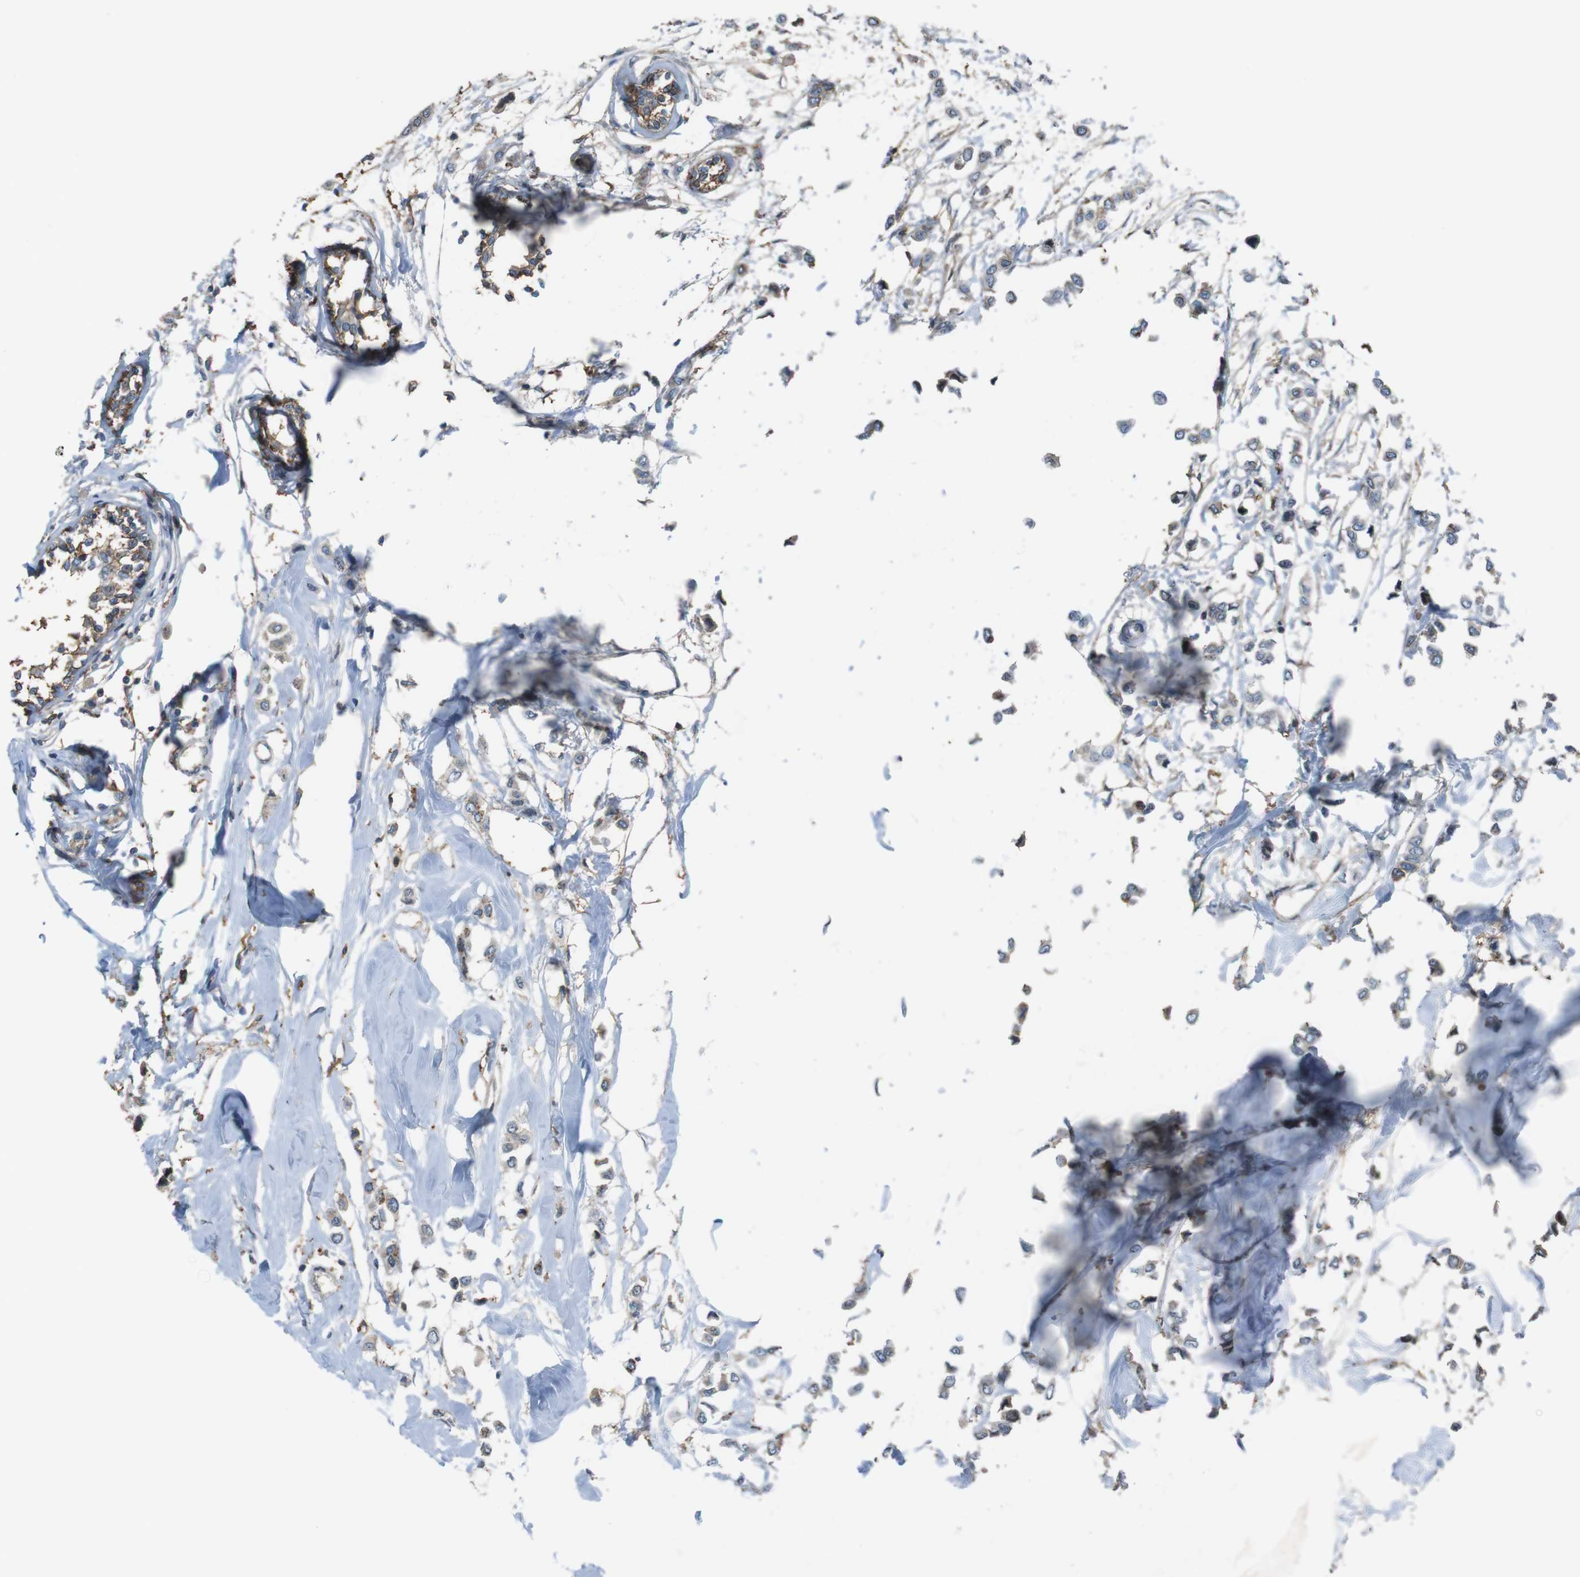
{"staining": {"intensity": "weak", "quantity": "<25%", "location": "cytoplasmic/membranous"}, "tissue": "breast cancer", "cell_type": "Tumor cells", "image_type": "cancer", "snomed": [{"axis": "morphology", "description": "Lobular carcinoma"}, {"axis": "topography", "description": "Breast"}], "caption": "Breast lobular carcinoma stained for a protein using IHC displays no positivity tumor cells.", "gene": "ATP2B1", "patient": {"sex": "female", "age": 51}}